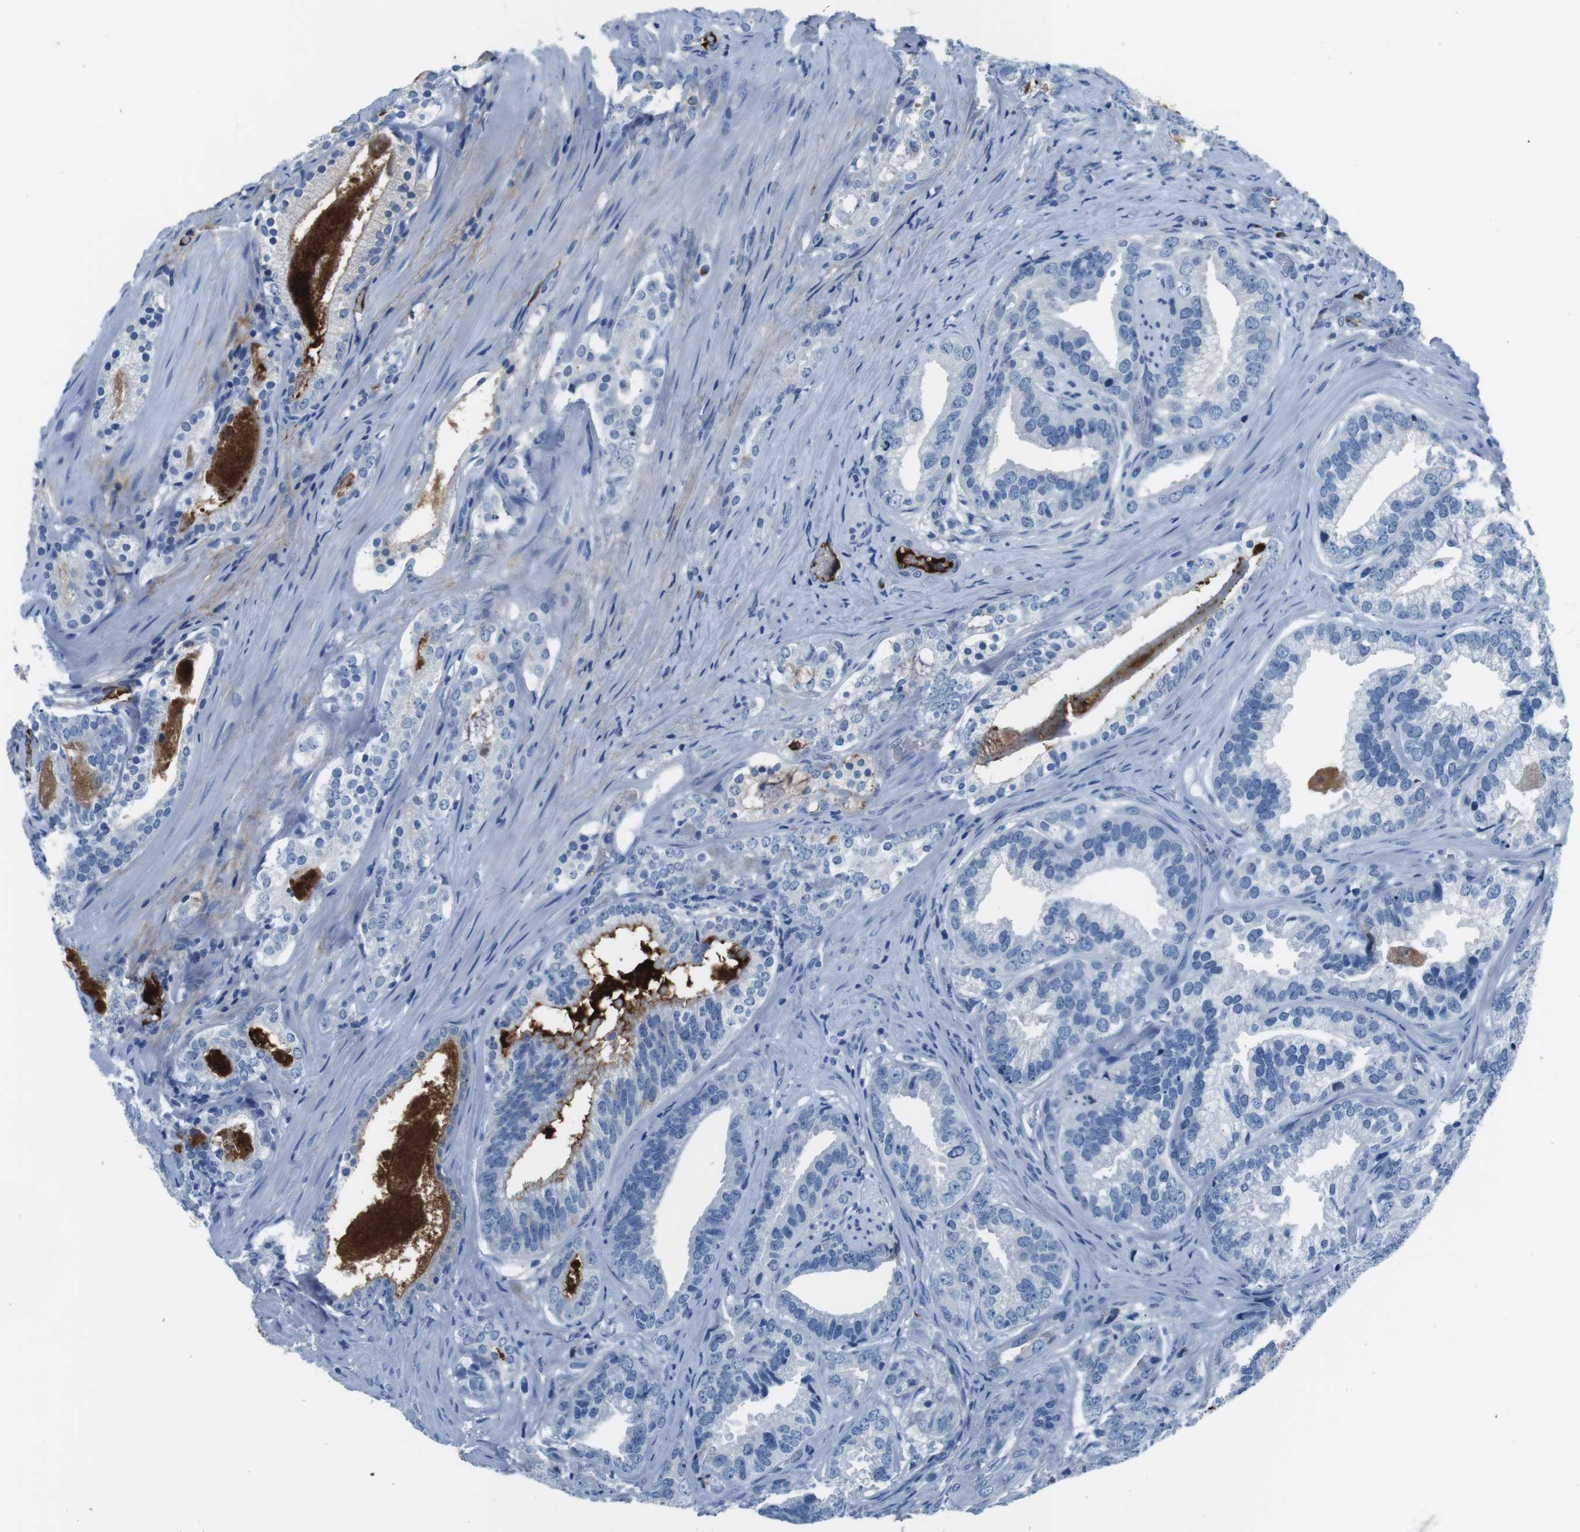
{"staining": {"intensity": "negative", "quantity": "none", "location": "none"}, "tissue": "prostate cancer", "cell_type": "Tumor cells", "image_type": "cancer", "snomed": [{"axis": "morphology", "description": "Adenocarcinoma, Low grade"}, {"axis": "topography", "description": "Prostate"}], "caption": "Micrograph shows no protein expression in tumor cells of prostate cancer (low-grade adenocarcinoma) tissue.", "gene": "IGKC", "patient": {"sex": "male", "age": 59}}